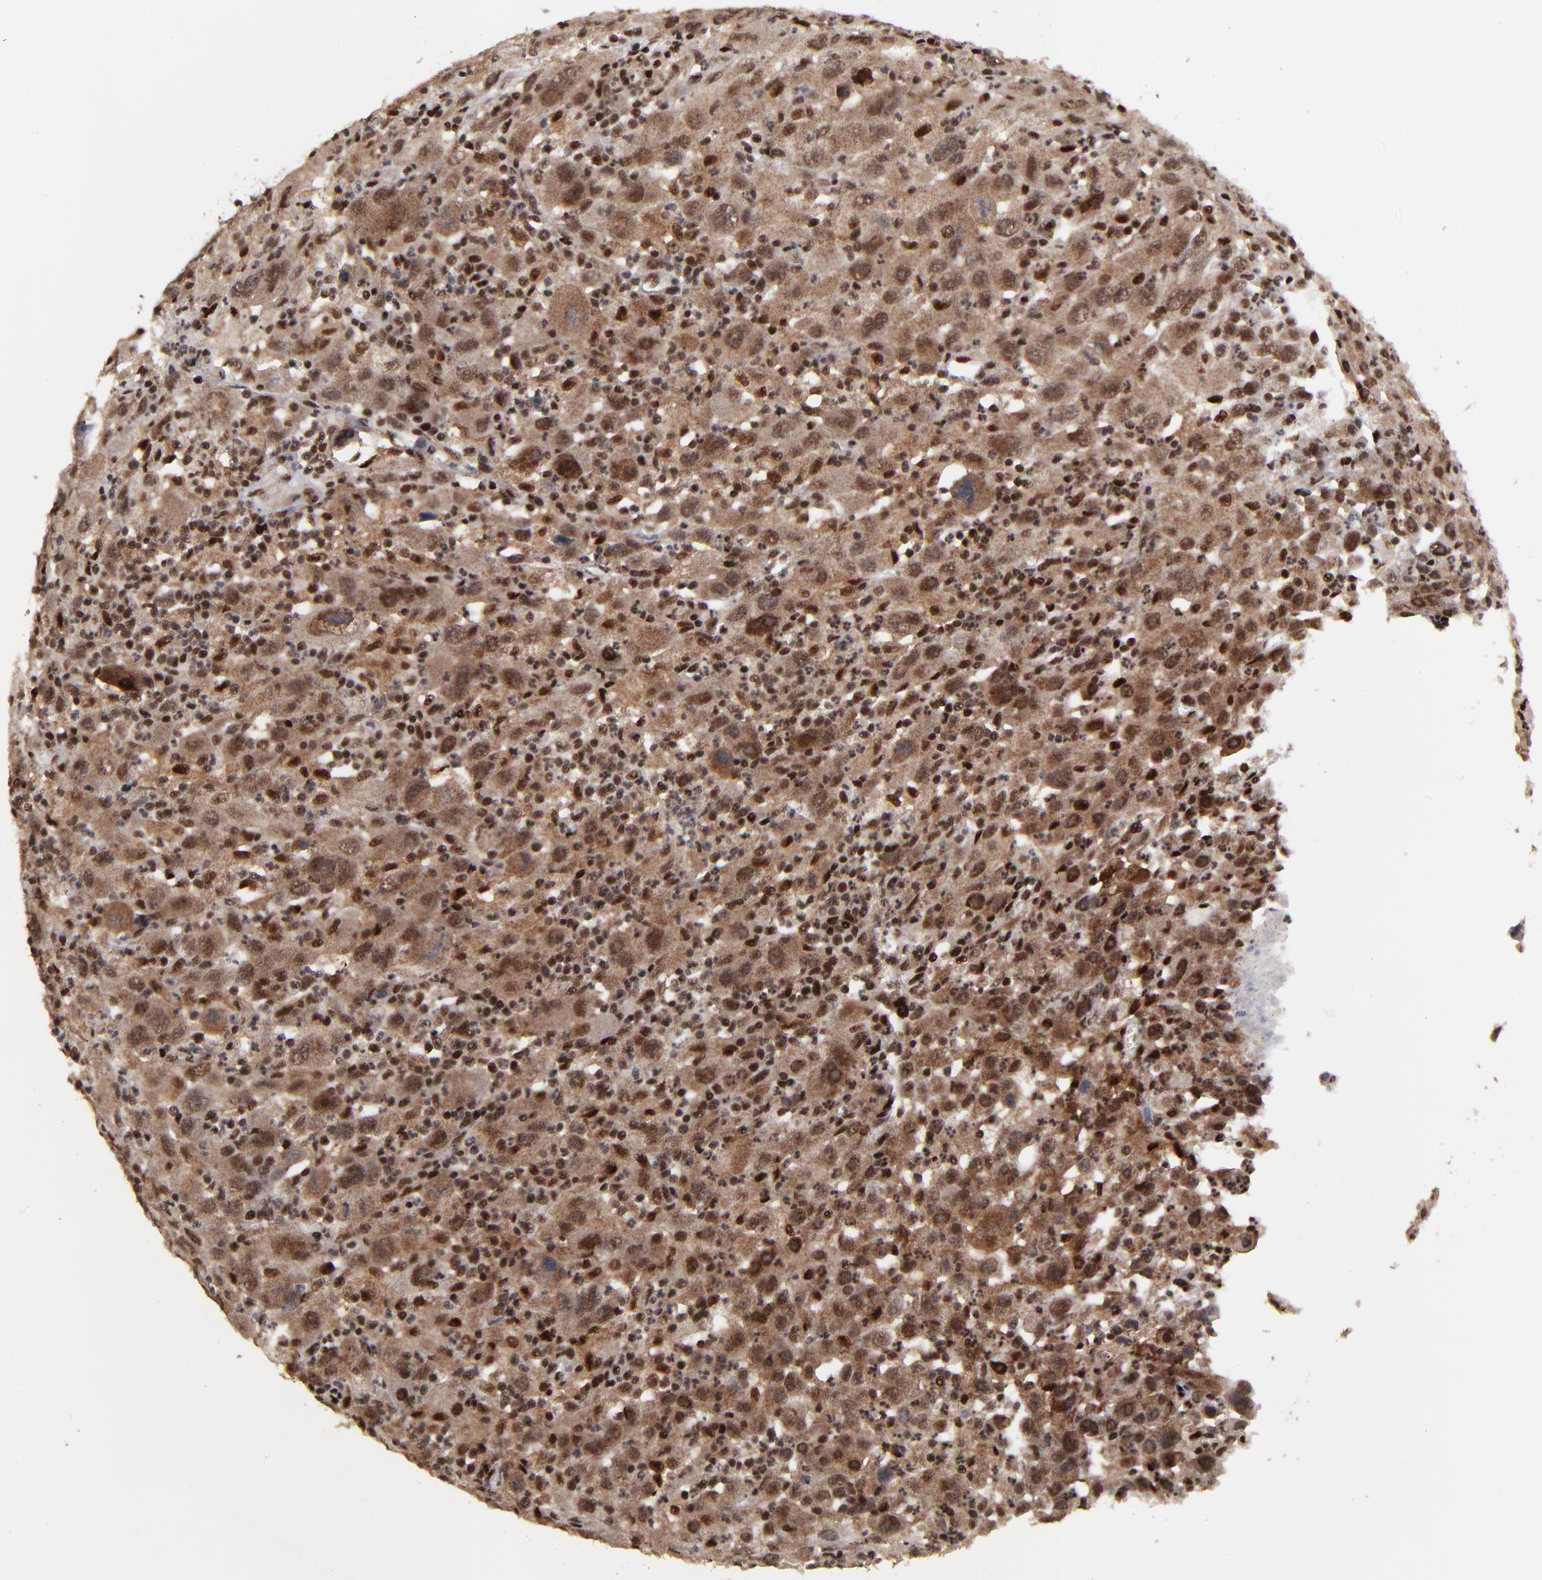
{"staining": {"intensity": "moderate", "quantity": ">75%", "location": "cytoplasmic/membranous,nuclear"}, "tissue": "melanoma", "cell_type": "Tumor cells", "image_type": "cancer", "snomed": [{"axis": "morphology", "description": "Malignant melanoma, Metastatic site"}, {"axis": "topography", "description": "Skin"}], "caption": "Tumor cells exhibit medium levels of moderate cytoplasmic/membranous and nuclear positivity in about >75% of cells in human melanoma.", "gene": "RBM22", "patient": {"sex": "female", "age": 56}}